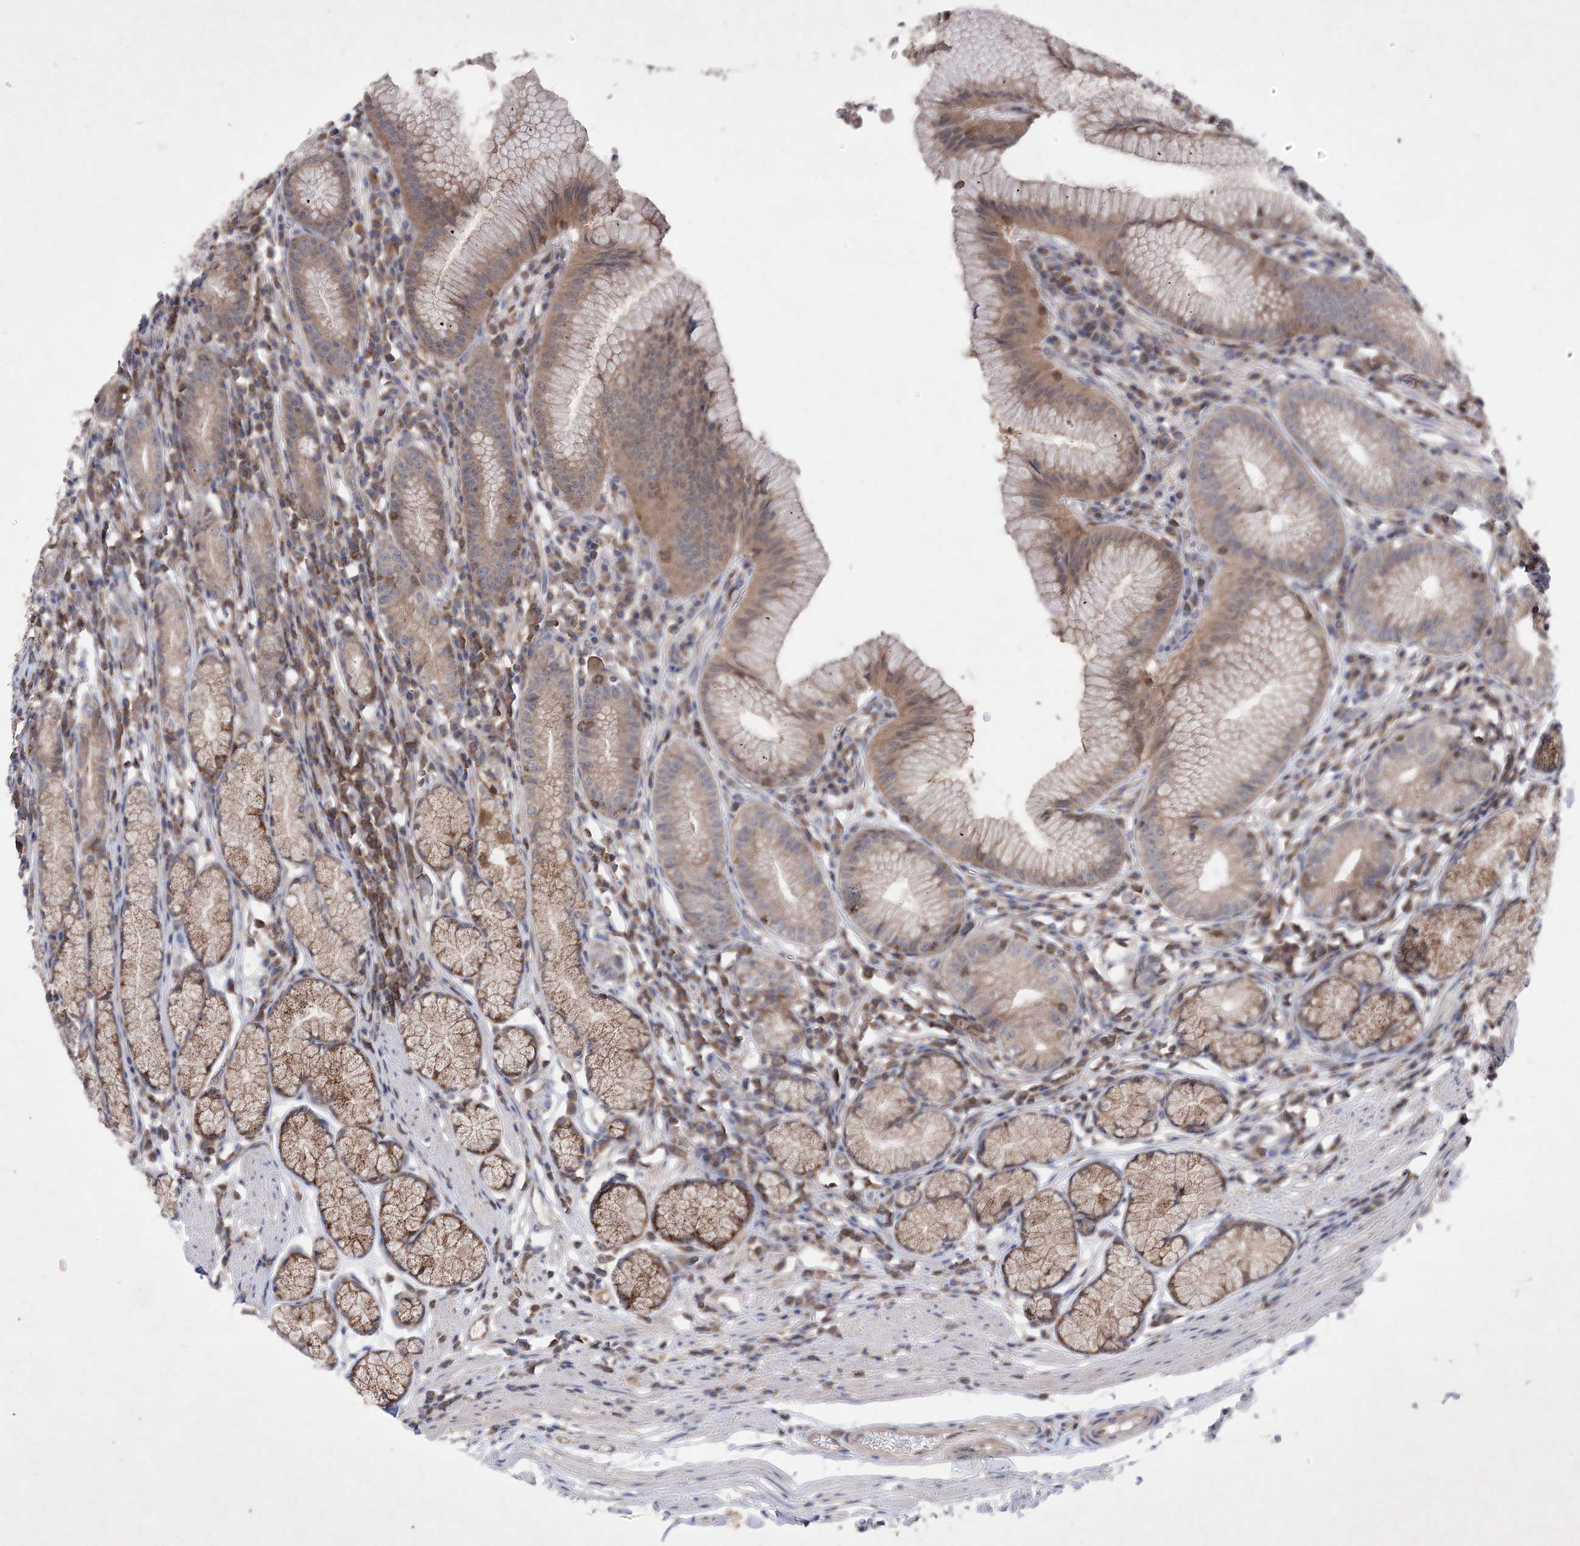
{"staining": {"intensity": "moderate", "quantity": ">75%", "location": "cytoplasmic/membranous"}, "tissue": "stomach", "cell_type": "Glandular cells", "image_type": "normal", "snomed": [{"axis": "morphology", "description": "Normal tissue, NOS"}, {"axis": "topography", "description": "Stomach"}], "caption": "Glandular cells show moderate cytoplasmic/membranous expression in approximately >75% of cells in benign stomach.", "gene": "BCR", "patient": {"sex": "male", "age": 55}}